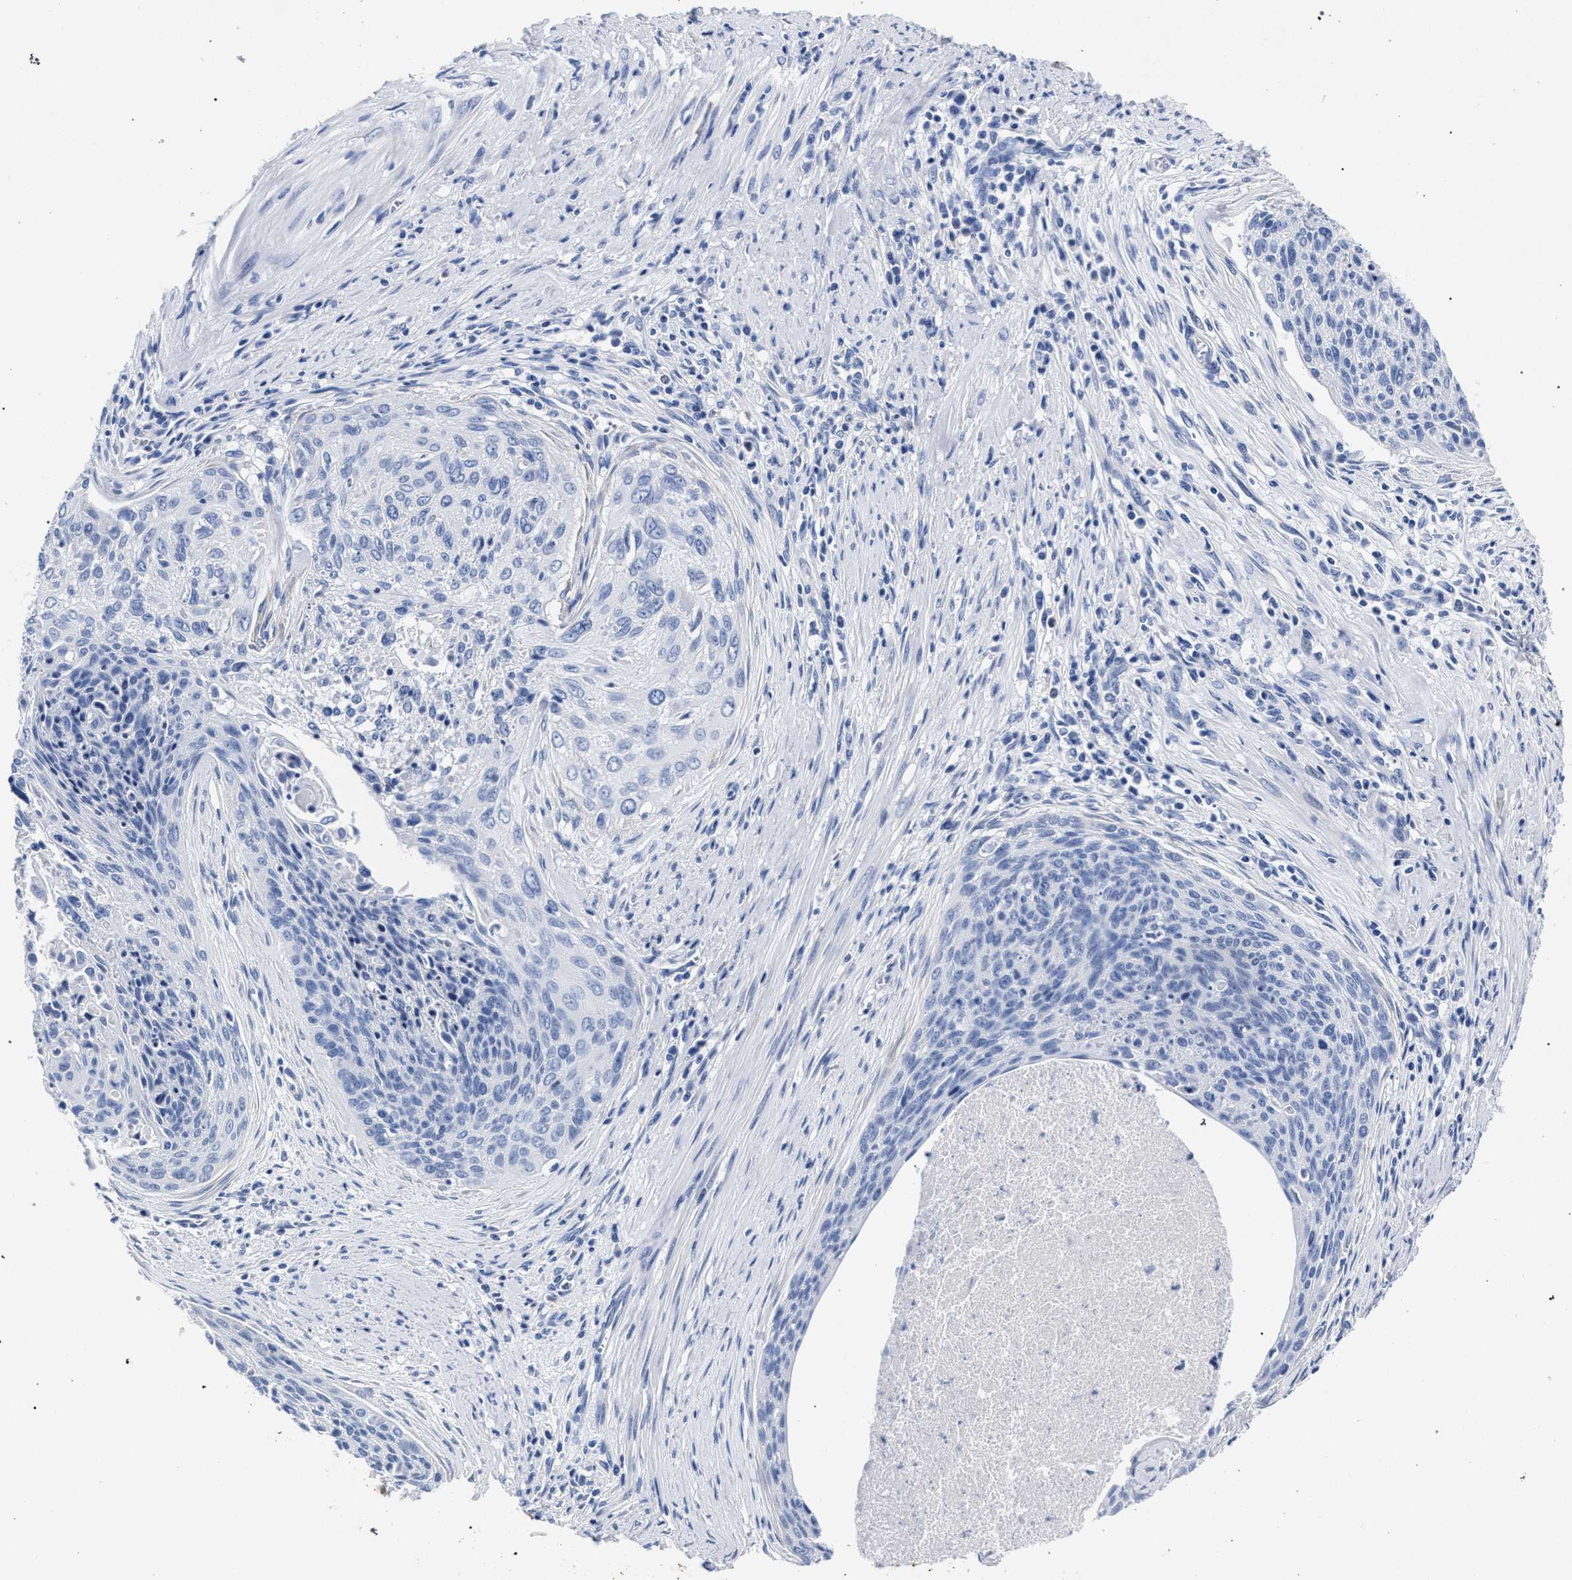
{"staining": {"intensity": "negative", "quantity": "none", "location": "none"}, "tissue": "cervical cancer", "cell_type": "Tumor cells", "image_type": "cancer", "snomed": [{"axis": "morphology", "description": "Squamous cell carcinoma, NOS"}, {"axis": "topography", "description": "Cervix"}], "caption": "A high-resolution photomicrograph shows IHC staining of cervical cancer (squamous cell carcinoma), which exhibits no significant staining in tumor cells.", "gene": "AKAP4", "patient": {"sex": "female", "age": 55}}